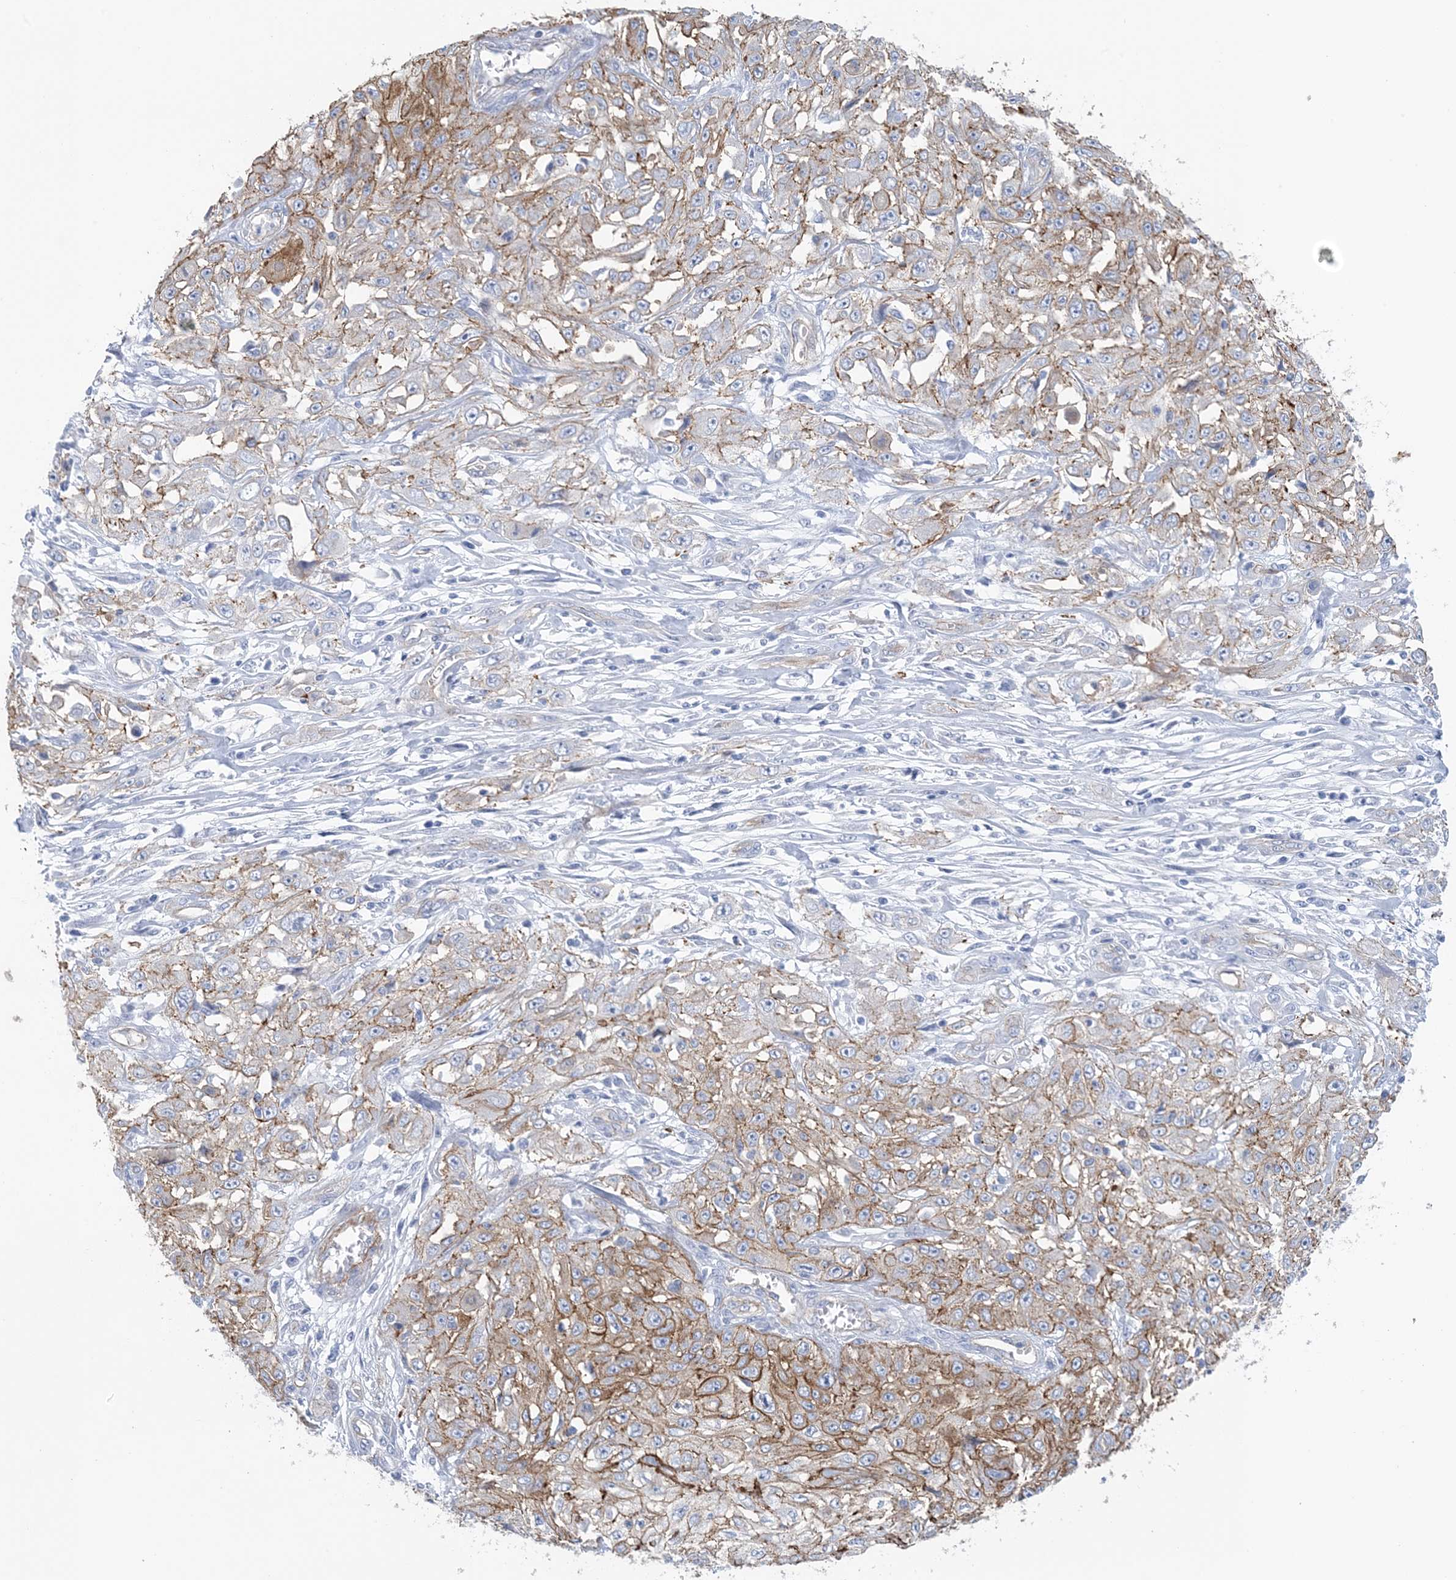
{"staining": {"intensity": "moderate", "quantity": "25%-75%", "location": "cytoplasmic/membranous"}, "tissue": "skin cancer", "cell_type": "Tumor cells", "image_type": "cancer", "snomed": [{"axis": "morphology", "description": "Squamous cell carcinoma, NOS"}, {"axis": "morphology", "description": "Squamous cell carcinoma, metastatic, NOS"}, {"axis": "topography", "description": "Skin"}, {"axis": "topography", "description": "Lymph node"}], "caption": "This histopathology image shows immunohistochemistry (IHC) staining of human skin cancer, with medium moderate cytoplasmic/membranous staining in about 25%-75% of tumor cells.", "gene": "SHANK1", "patient": {"sex": "male", "age": 75}}